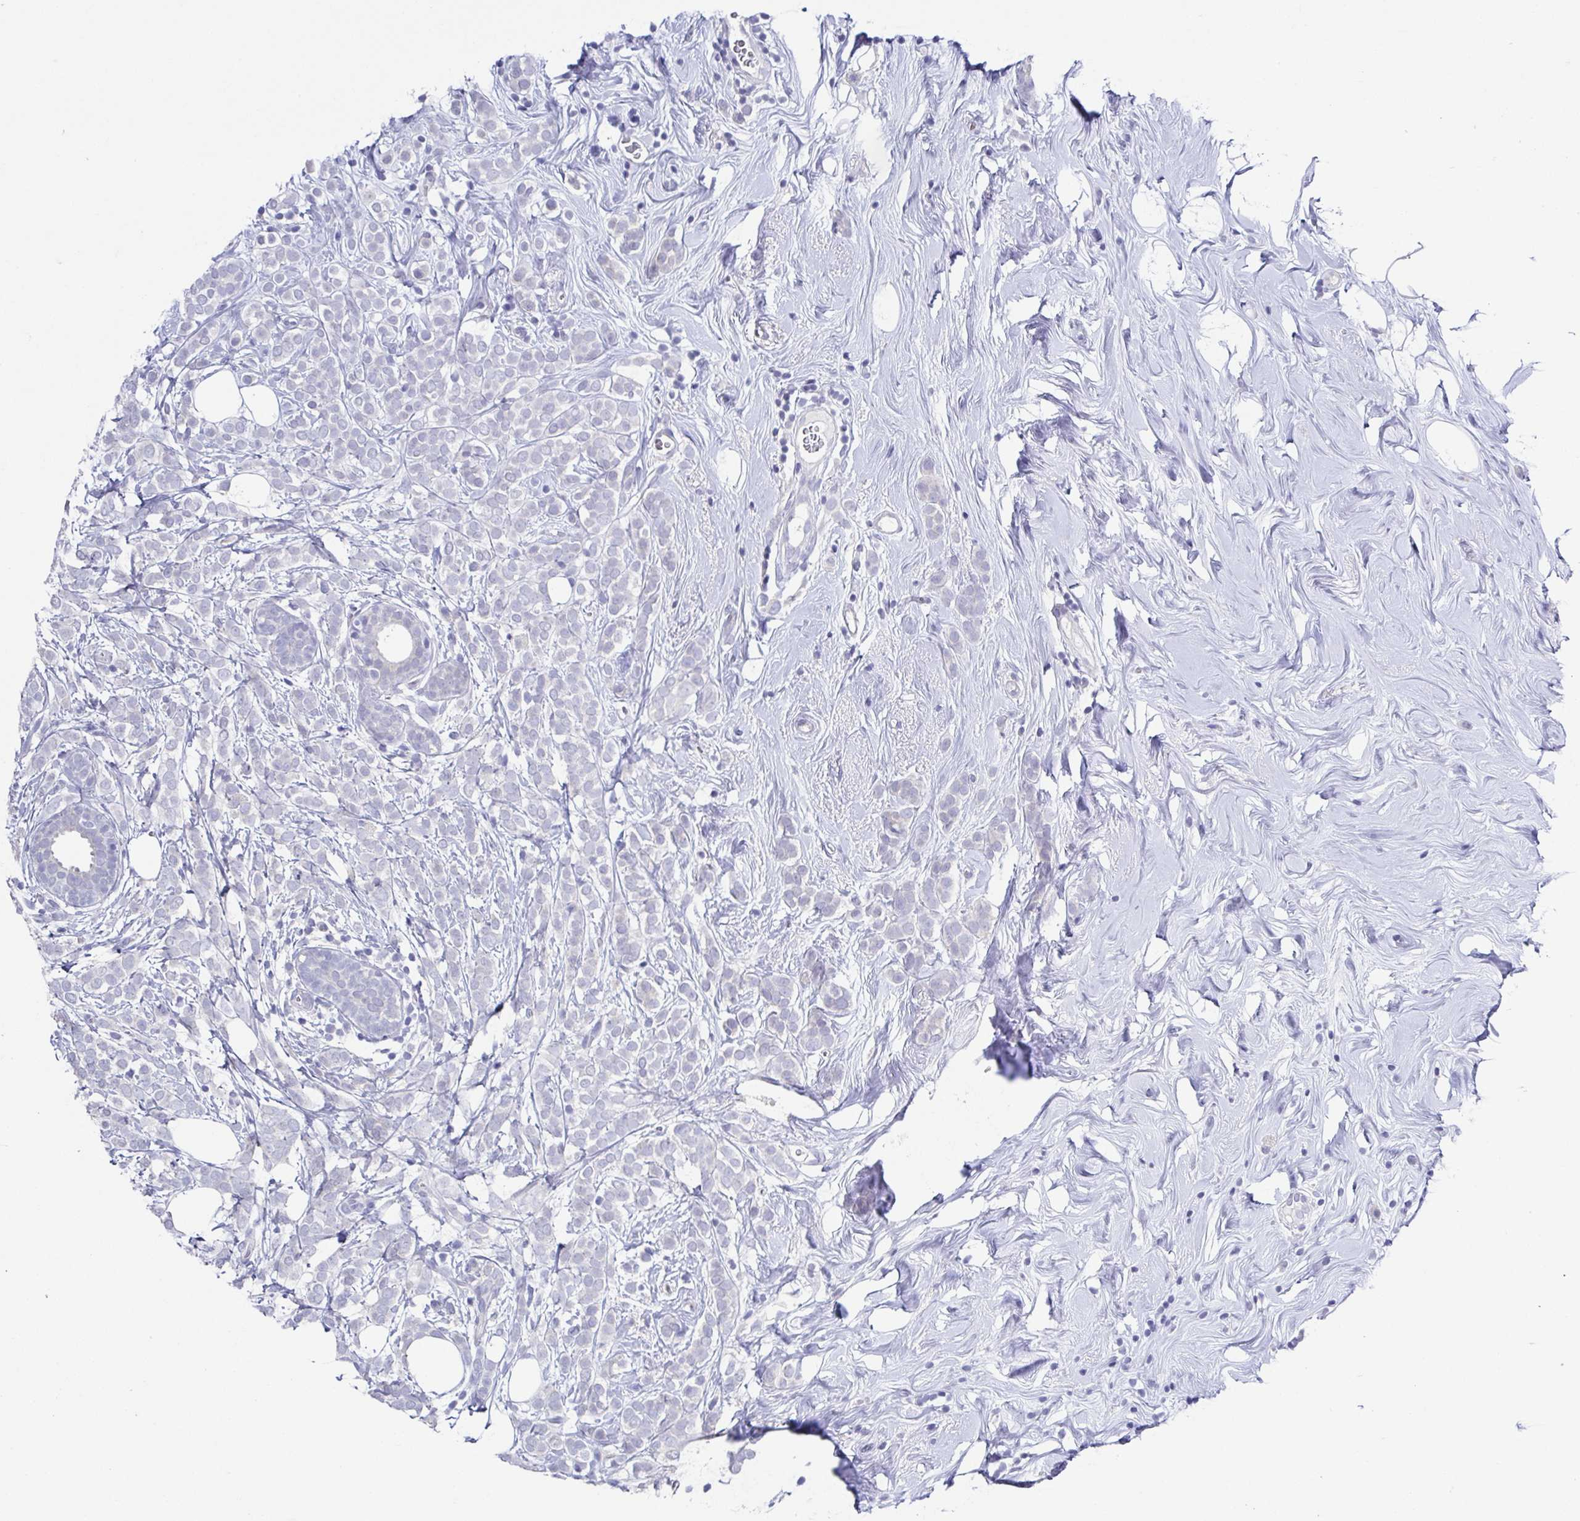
{"staining": {"intensity": "negative", "quantity": "none", "location": "none"}, "tissue": "breast cancer", "cell_type": "Tumor cells", "image_type": "cancer", "snomed": [{"axis": "morphology", "description": "Lobular carcinoma"}, {"axis": "topography", "description": "Breast"}], "caption": "IHC photomicrograph of breast cancer (lobular carcinoma) stained for a protein (brown), which exhibits no staining in tumor cells.", "gene": "RDH11", "patient": {"sex": "female", "age": 49}}